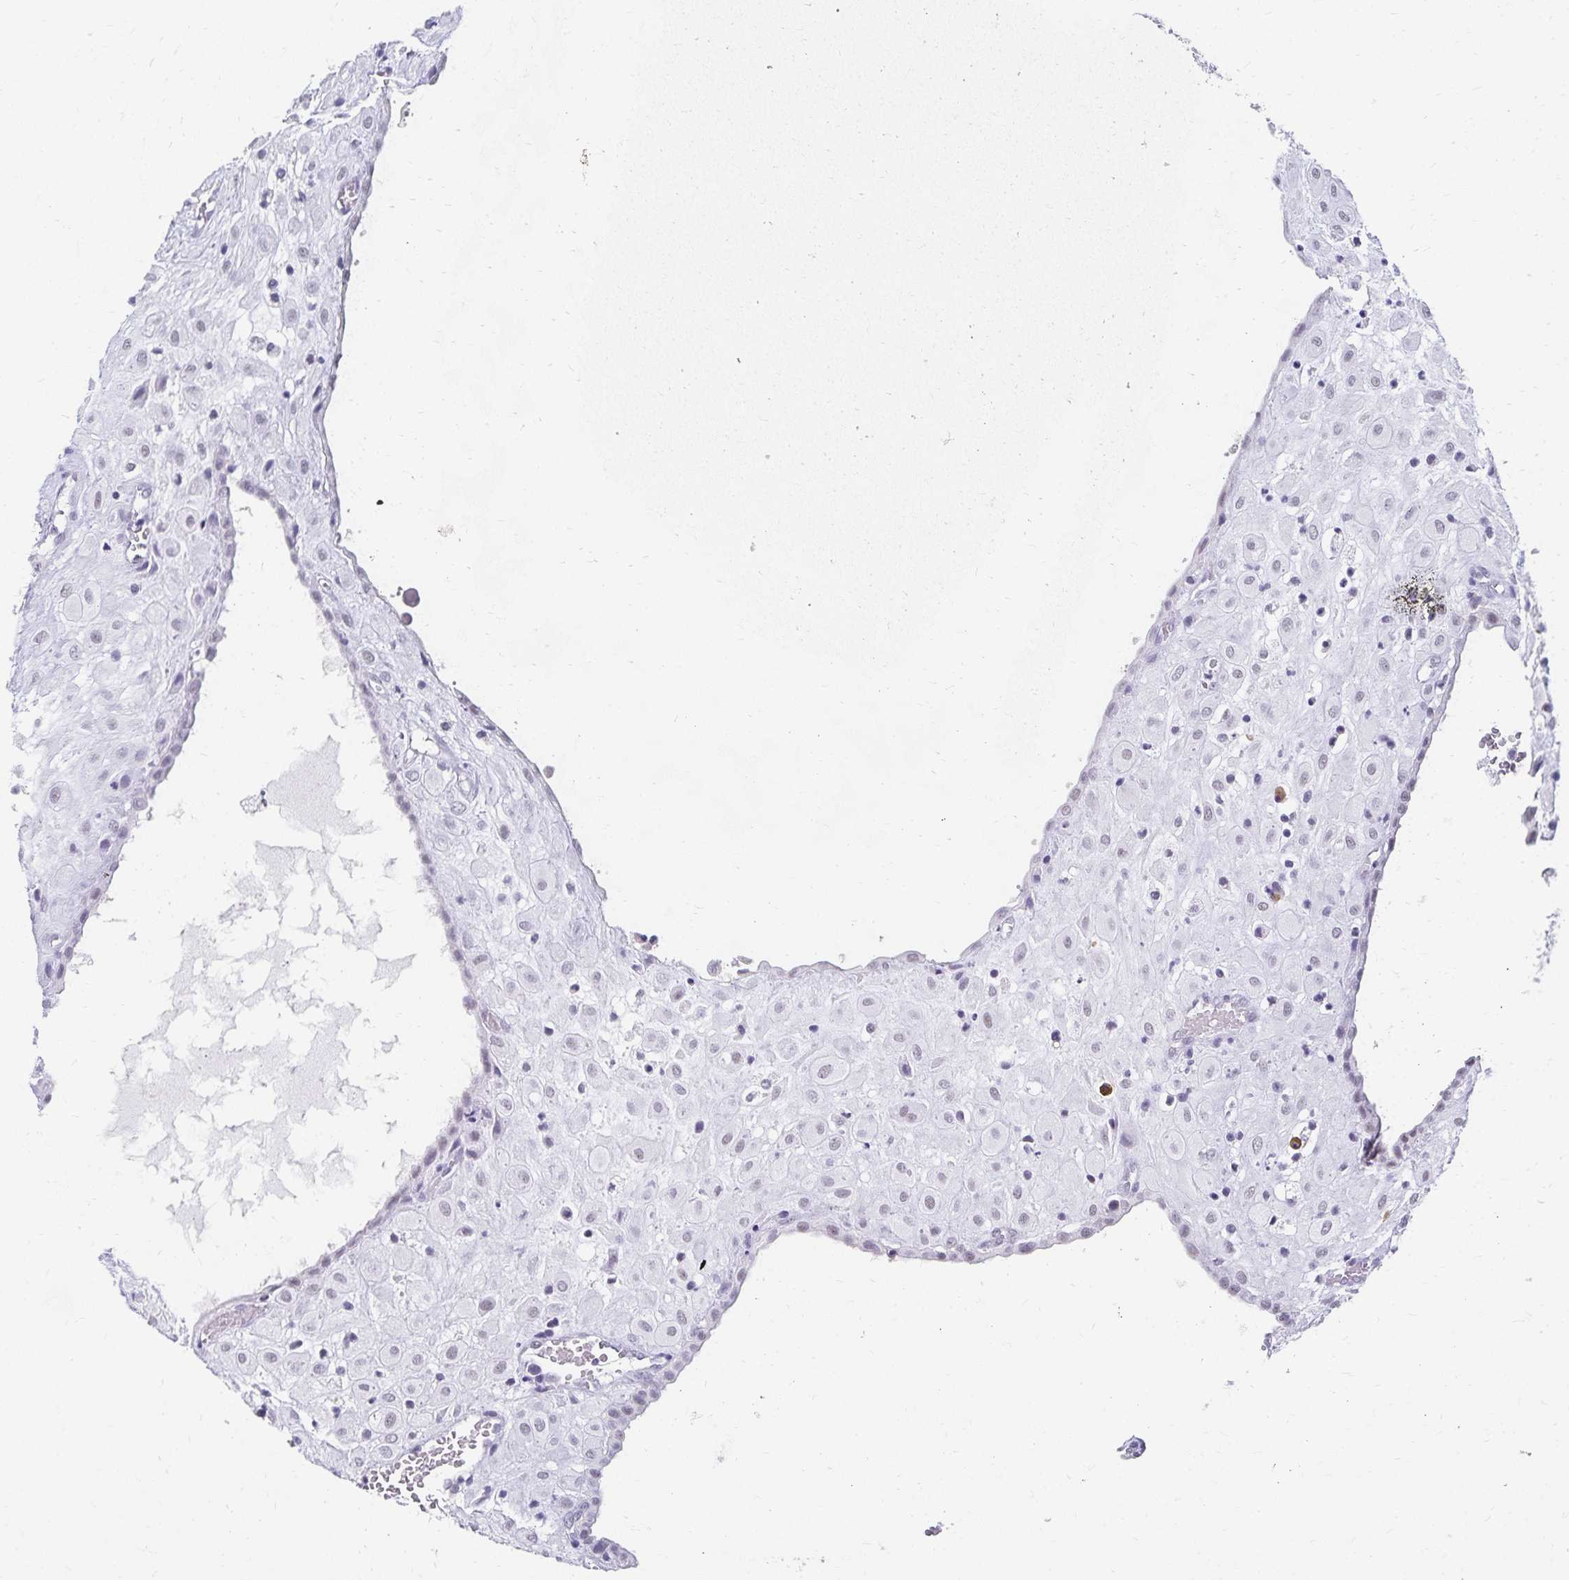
{"staining": {"intensity": "negative", "quantity": "none", "location": "none"}, "tissue": "placenta", "cell_type": "Decidual cells", "image_type": "normal", "snomed": [{"axis": "morphology", "description": "Normal tissue, NOS"}, {"axis": "topography", "description": "Placenta"}], "caption": "This is a histopathology image of immunohistochemistry (IHC) staining of unremarkable placenta, which shows no positivity in decidual cells. (Stains: DAB (3,3'-diaminobenzidine) immunohistochemistry with hematoxylin counter stain, Microscopy: brightfield microscopy at high magnification).", "gene": "C20orf85", "patient": {"sex": "female", "age": 24}}